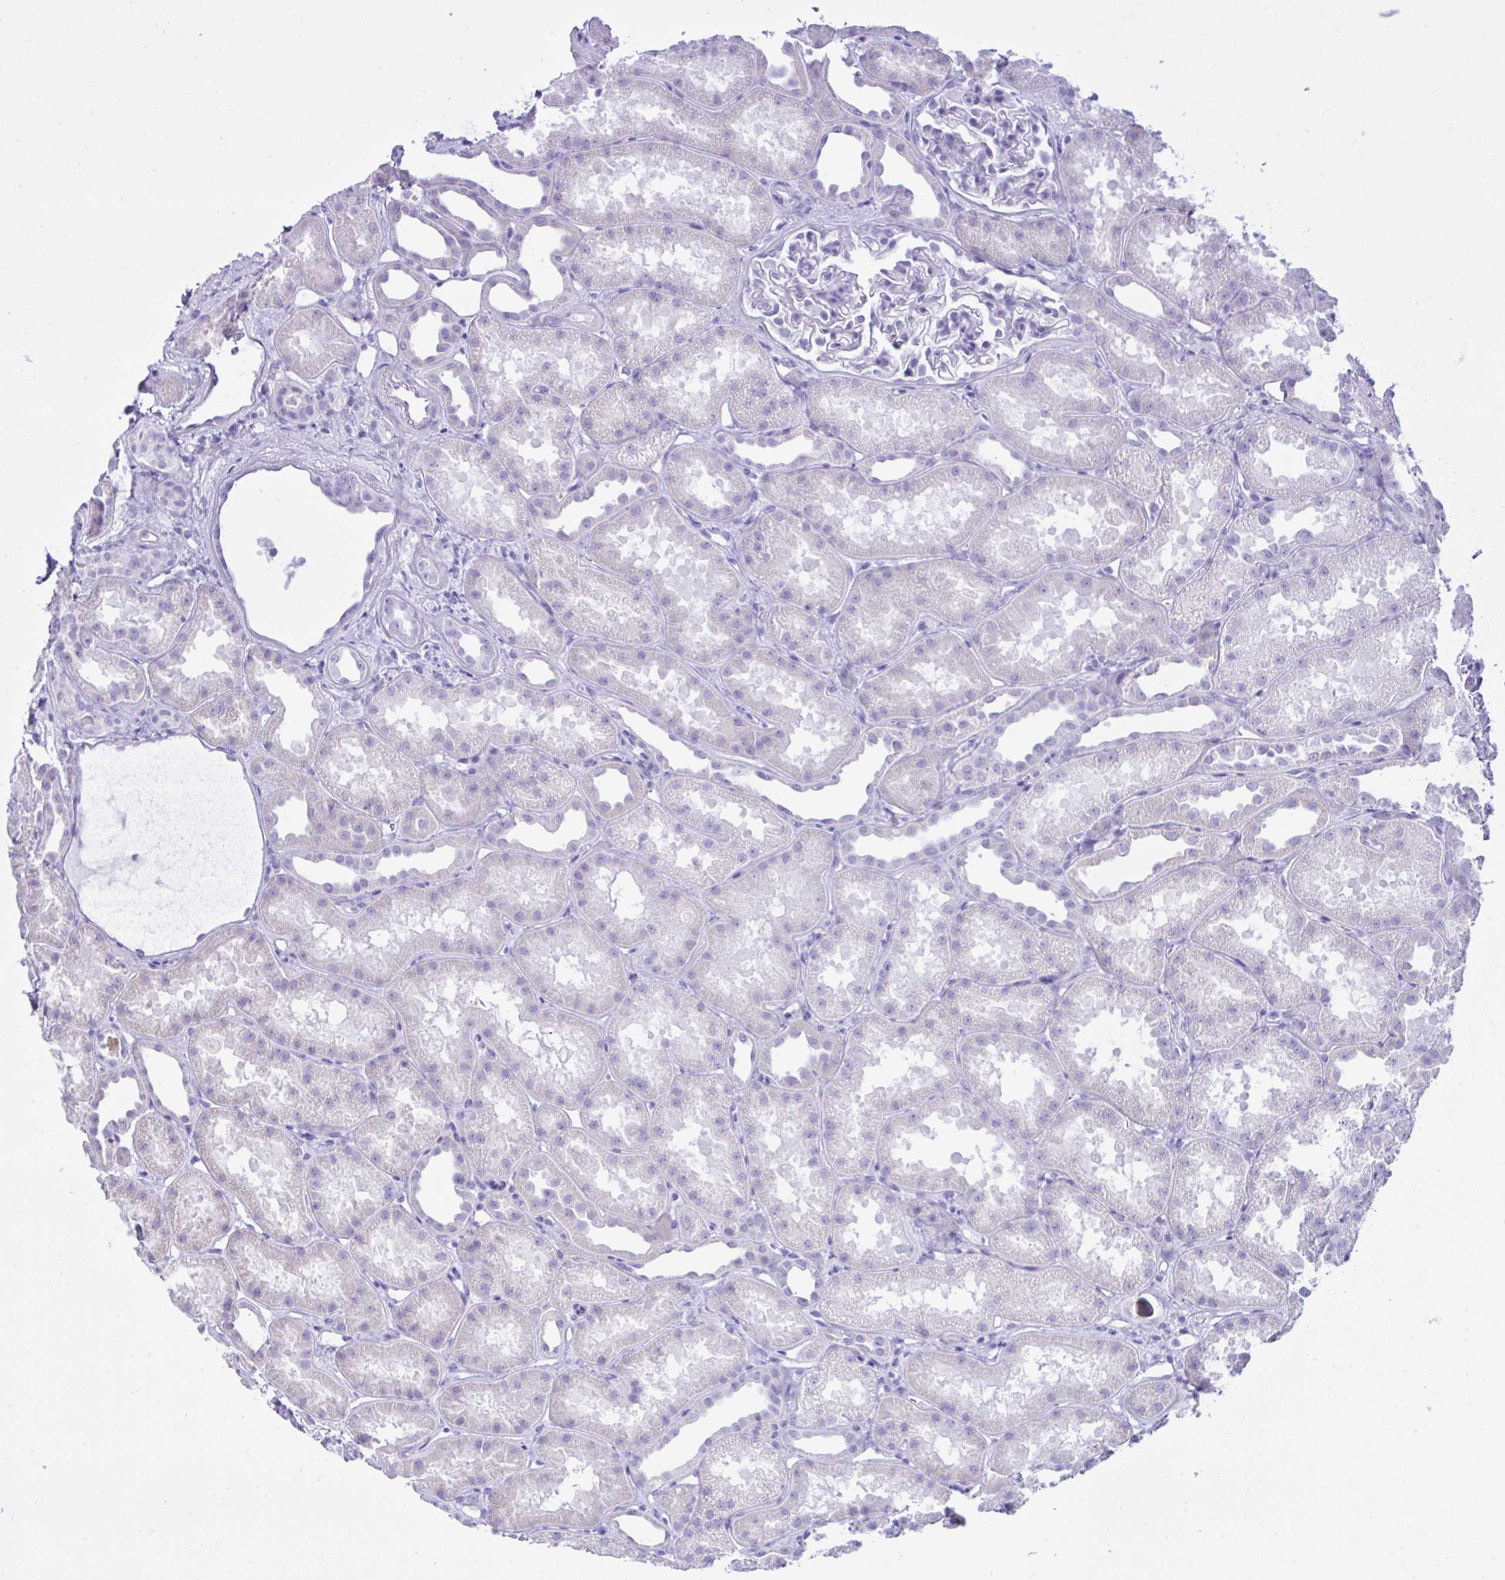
{"staining": {"intensity": "negative", "quantity": "none", "location": "none"}, "tissue": "kidney", "cell_type": "Cells in glomeruli", "image_type": "normal", "snomed": [{"axis": "morphology", "description": "Normal tissue, NOS"}, {"axis": "topography", "description": "Kidney"}], "caption": "Cells in glomeruli are negative for brown protein staining in benign kidney. Brightfield microscopy of immunohistochemistry stained with DAB (3,3'-diaminobenzidine) (brown) and hematoxylin (blue), captured at high magnification.", "gene": "SEL1L2", "patient": {"sex": "male", "age": 61}}